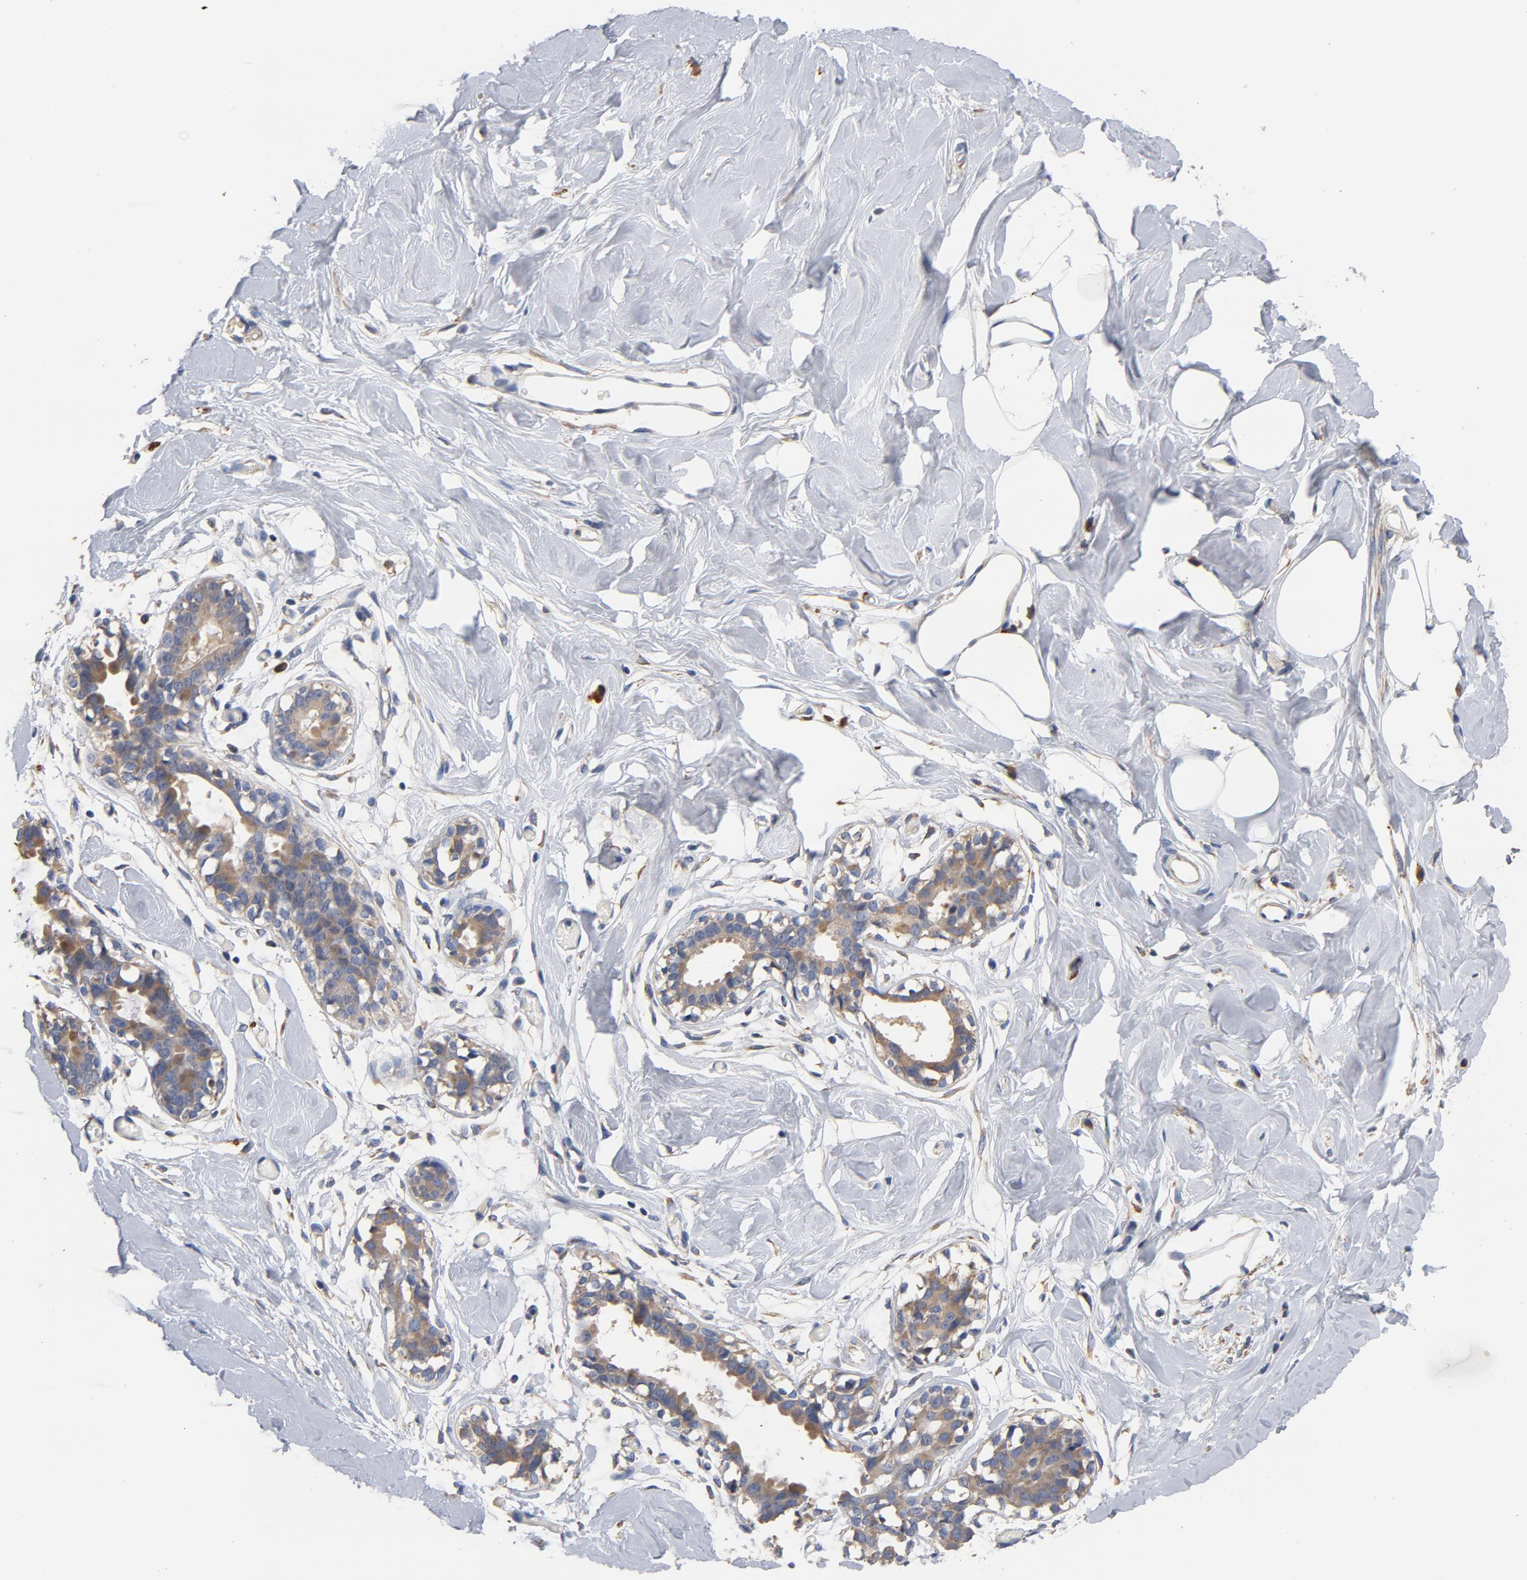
{"staining": {"intensity": "negative", "quantity": "none", "location": "none"}, "tissue": "breast", "cell_type": "Adipocytes", "image_type": "normal", "snomed": [{"axis": "morphology", "description": "Normal tissue, NOS"}, {"axis": "topography", "description": "Breast"}, {"axis": "topography", "description": "Adipose tissue"}], "caption": "DAB (3,3'-diaminobenzidine) immunohistochemical staining of normal breast reveals no significant staining in adipocytes. (DAB immunohistochemistry, high magnification).", "gene": "TLR4", "patient": {"sex": "female", "age": 25}}